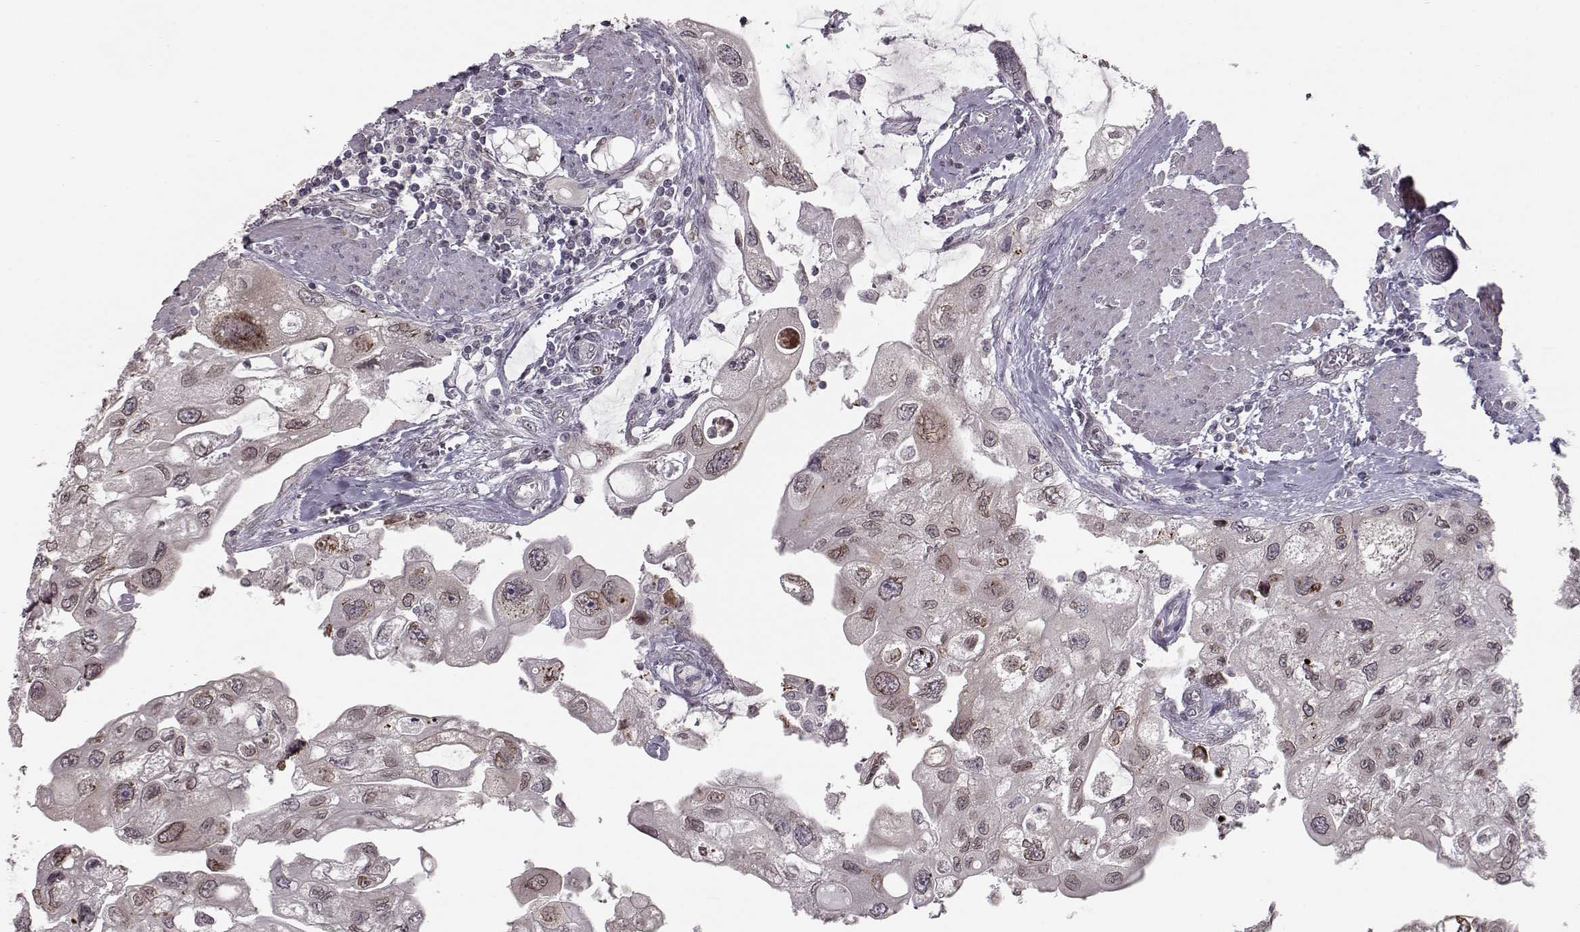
{"staining": {"intensity": "weak", "quantity": ">75%", "location": "cytoplasmic/membranous,nuclear"}, "tissue": "urothelial cancer", "cell_type": "Tumor cells", "image_type": "cancer", "snomed": [{"axis": "morphology", "description": "Urothelial carcinoma, High grade"}, {"axis": "topography", "description": "Urinary bladder"}], "caption": "A histopathology image of human urothelial cancer stained for a protein reveals weak cytoplasmic/membranous and nuclear brown staining in tumor cells.", "gene": "NUP37", "patient": {"sex": "male", "age": 59}}